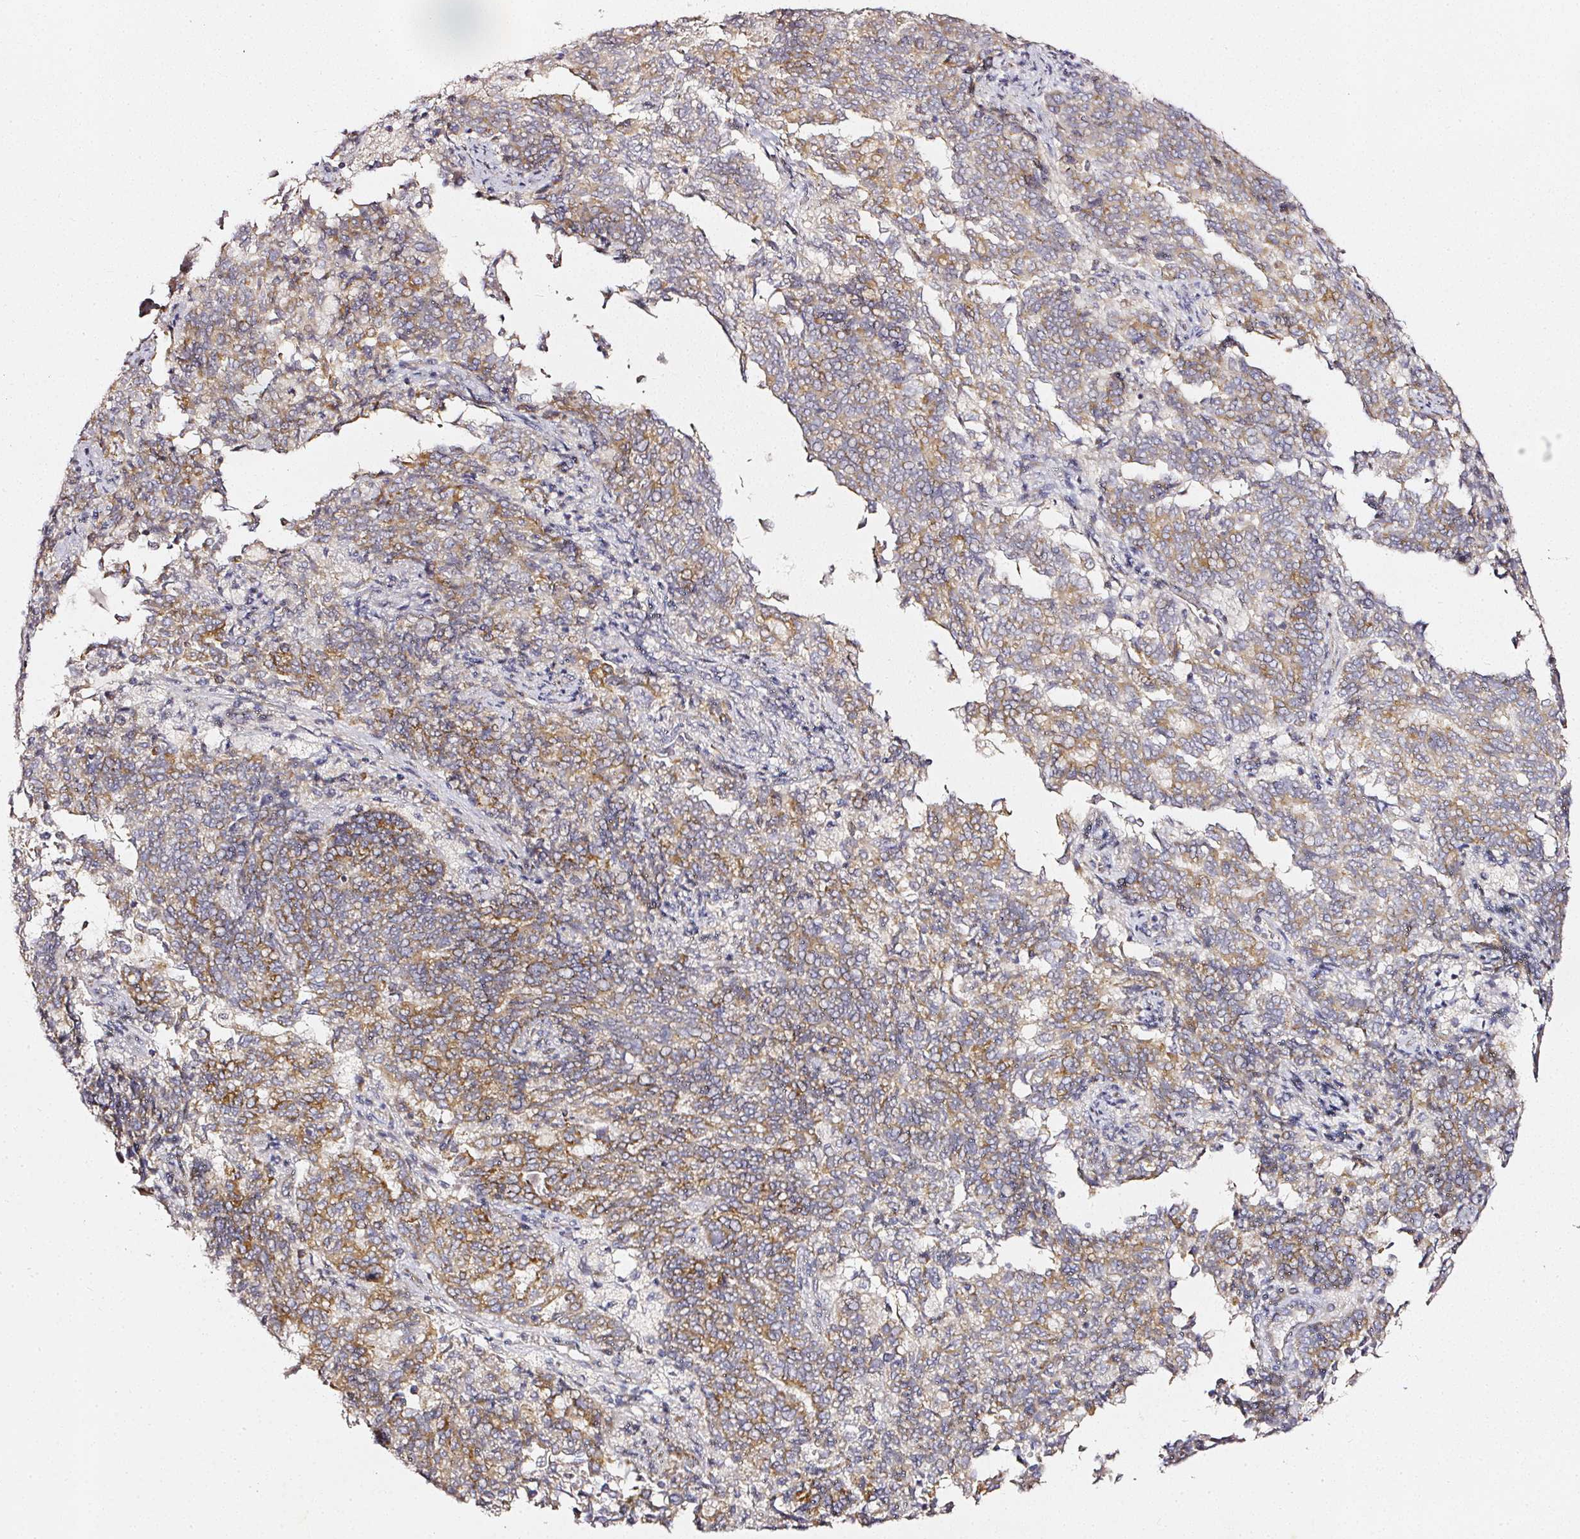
{"staining": {"intensity": "moderate", "quantity": ">75%", "location": "cytoplasmic/membranous"}, "tissue": "endometrial cancer", "cell_type": "Tumor cells", "image_type": "cancer", "snomed": [{"axis": "morphology", "description": "Adenocarcinoma, NOS"}, {"axis": "topography", "description": "Endometrium"}], "caption": "IHC (DAB) staining of human endometrial cancer reveals moderate cytoplasmic/membranous protein expression in approximately >75% of tumor cells. (Stains: DAB in brown, nuclei in blue, Microscopy: brightfield microscopy at high magnification).", "gene": "NTRK1", "patient": {"sex": "female", "age": 80}}